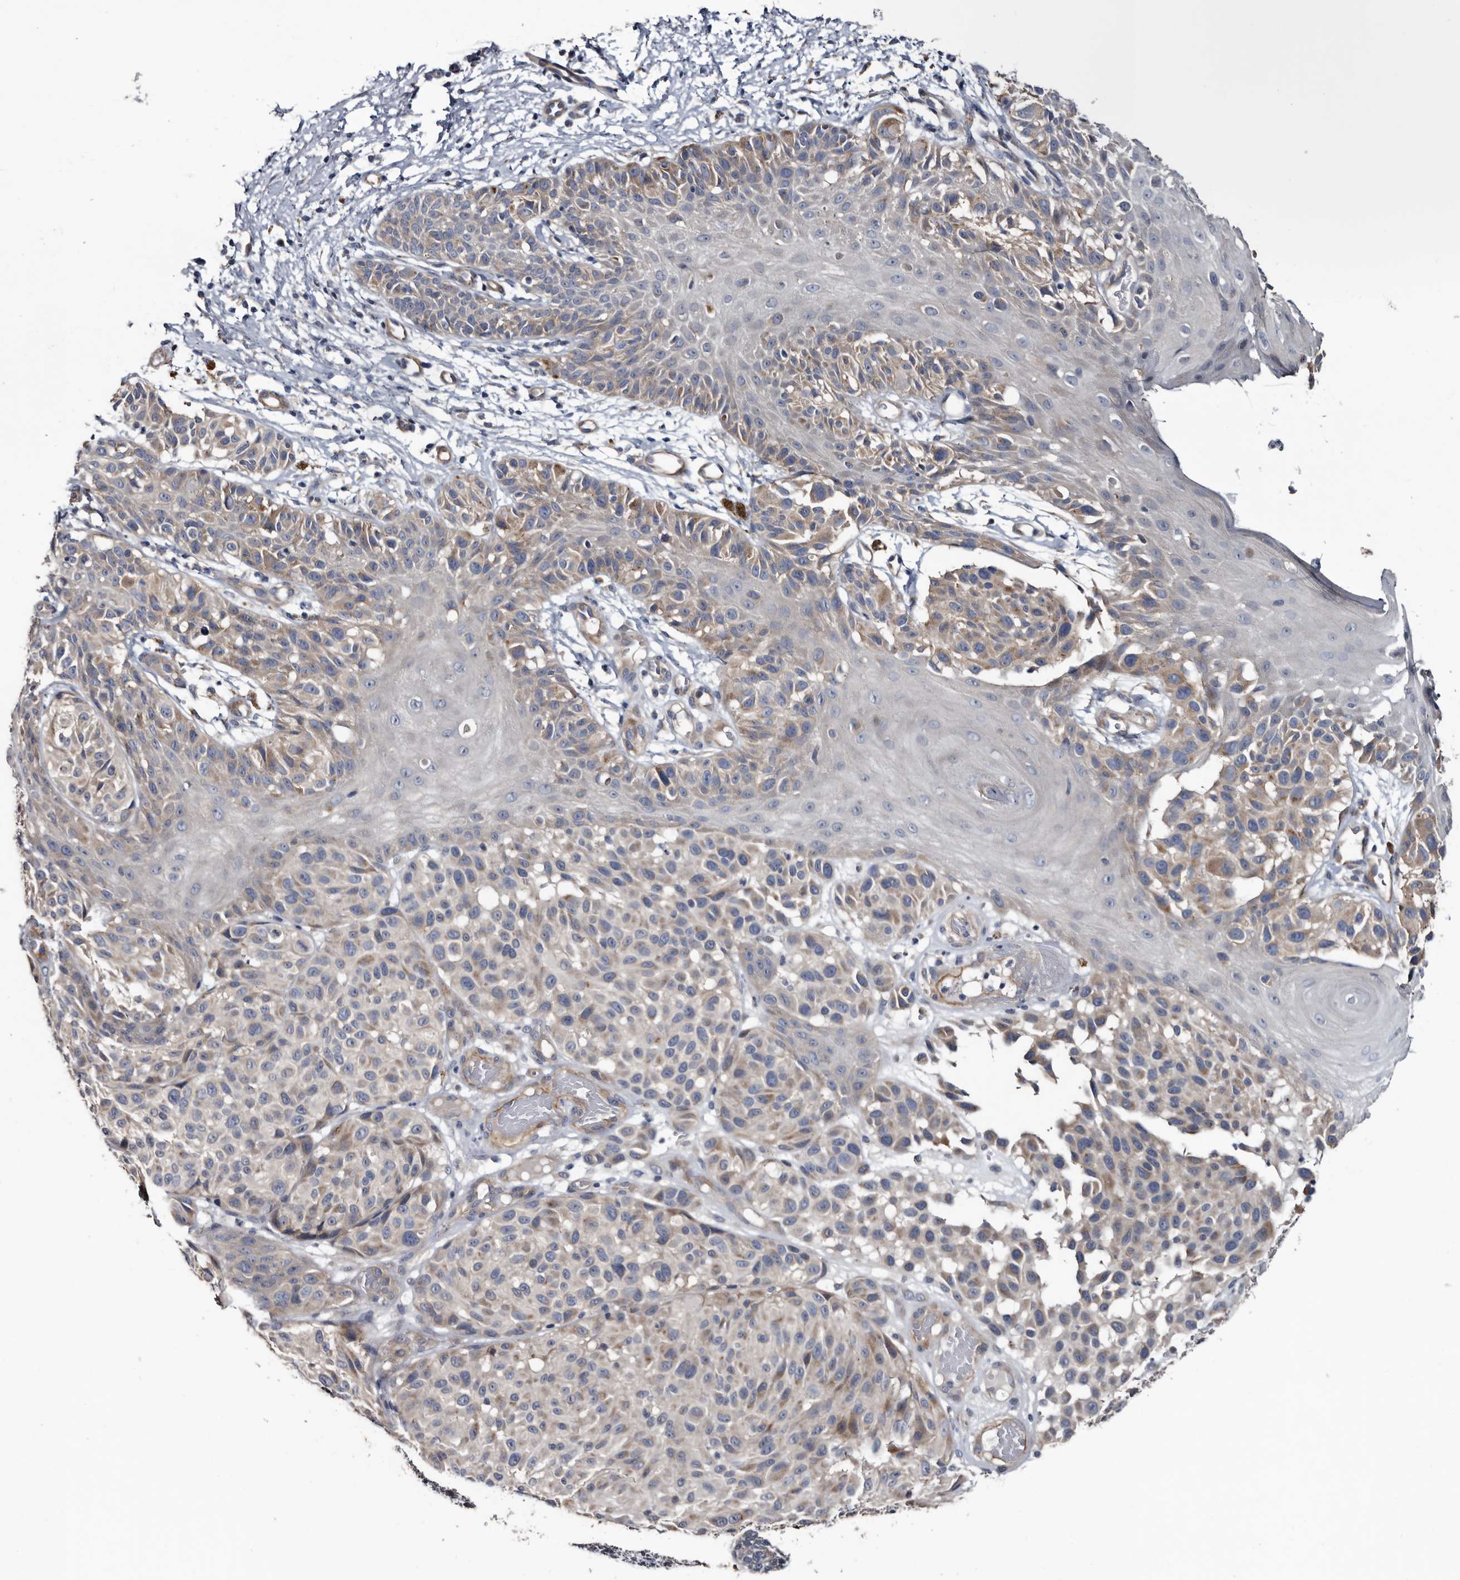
{"staining": {"intensity": "weak", "quantity": "<25%", "location": "cytoplasmic/membranous"}, "tissue": "melanoma", "cell_type": "Tumor cells", "image_type": "cancer", "snomed": [{"axis": "morphology", "description": "Malignant melanoma, NOS"}, {"axis": "topography", "description": "Skin"}], "caption": "Immunohistochemistry photomicrograph of human melanoma stained for a protein (brown), which reveals no positivity in tumor cells.", "gene": "IARS1", "patient": {"sex": "male", "age": 83}}